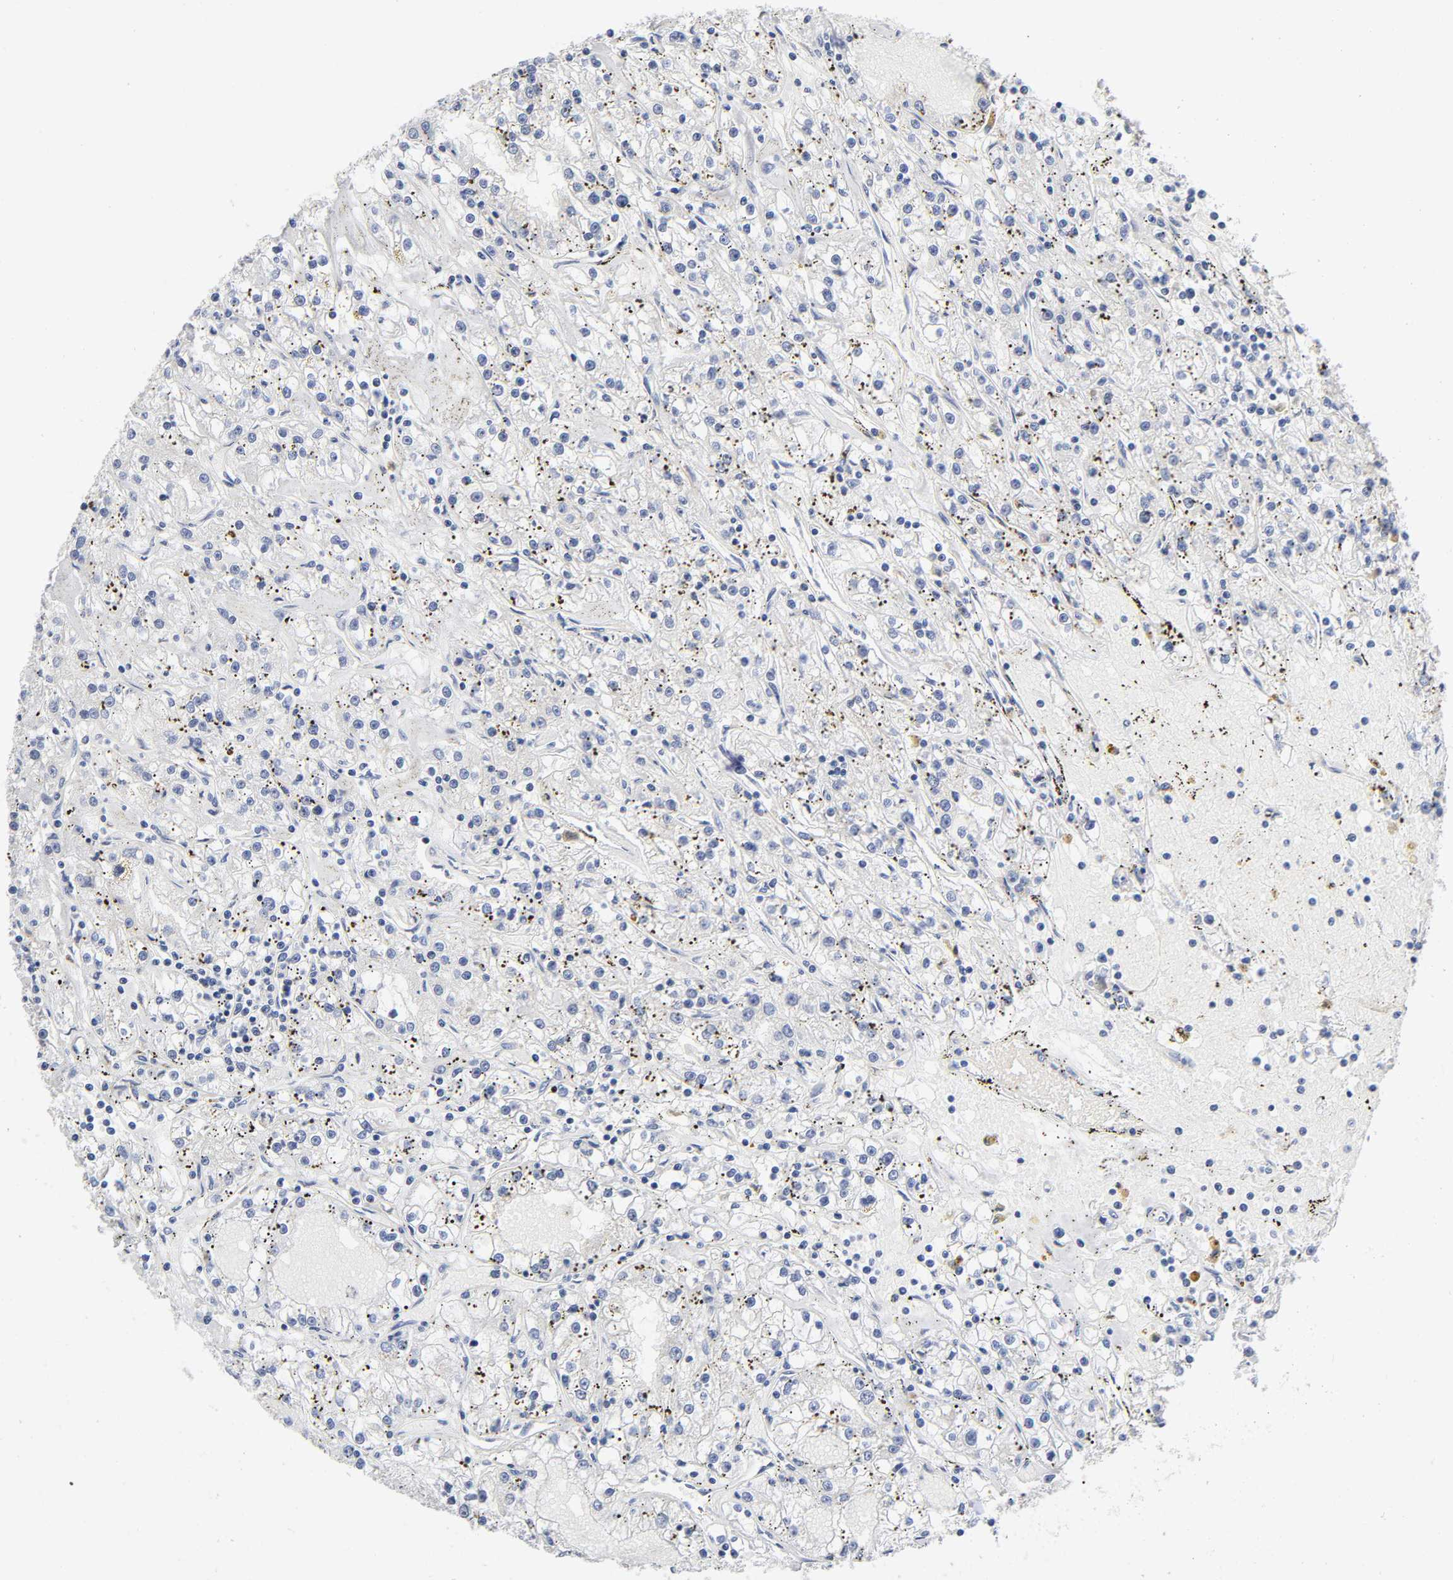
{"staining": {"intensity": "negative", "quantity": "none", "location": "none"}, "tissue": "renal cancer", "cell_type": "Tumor cells", "image_type": "cancer", "snomed": [{"axis": "morphology", "description": "Adenocarcinoma, NOS"}, {"axis": "topography", "description": "Kidney"}], "caption": "Immunohistochemical staining of human renal adenocarcinoma reveals no significant expression in tumor cells.", "gene": "EIF5", "patient": {"sex": "male", "age": 56}}